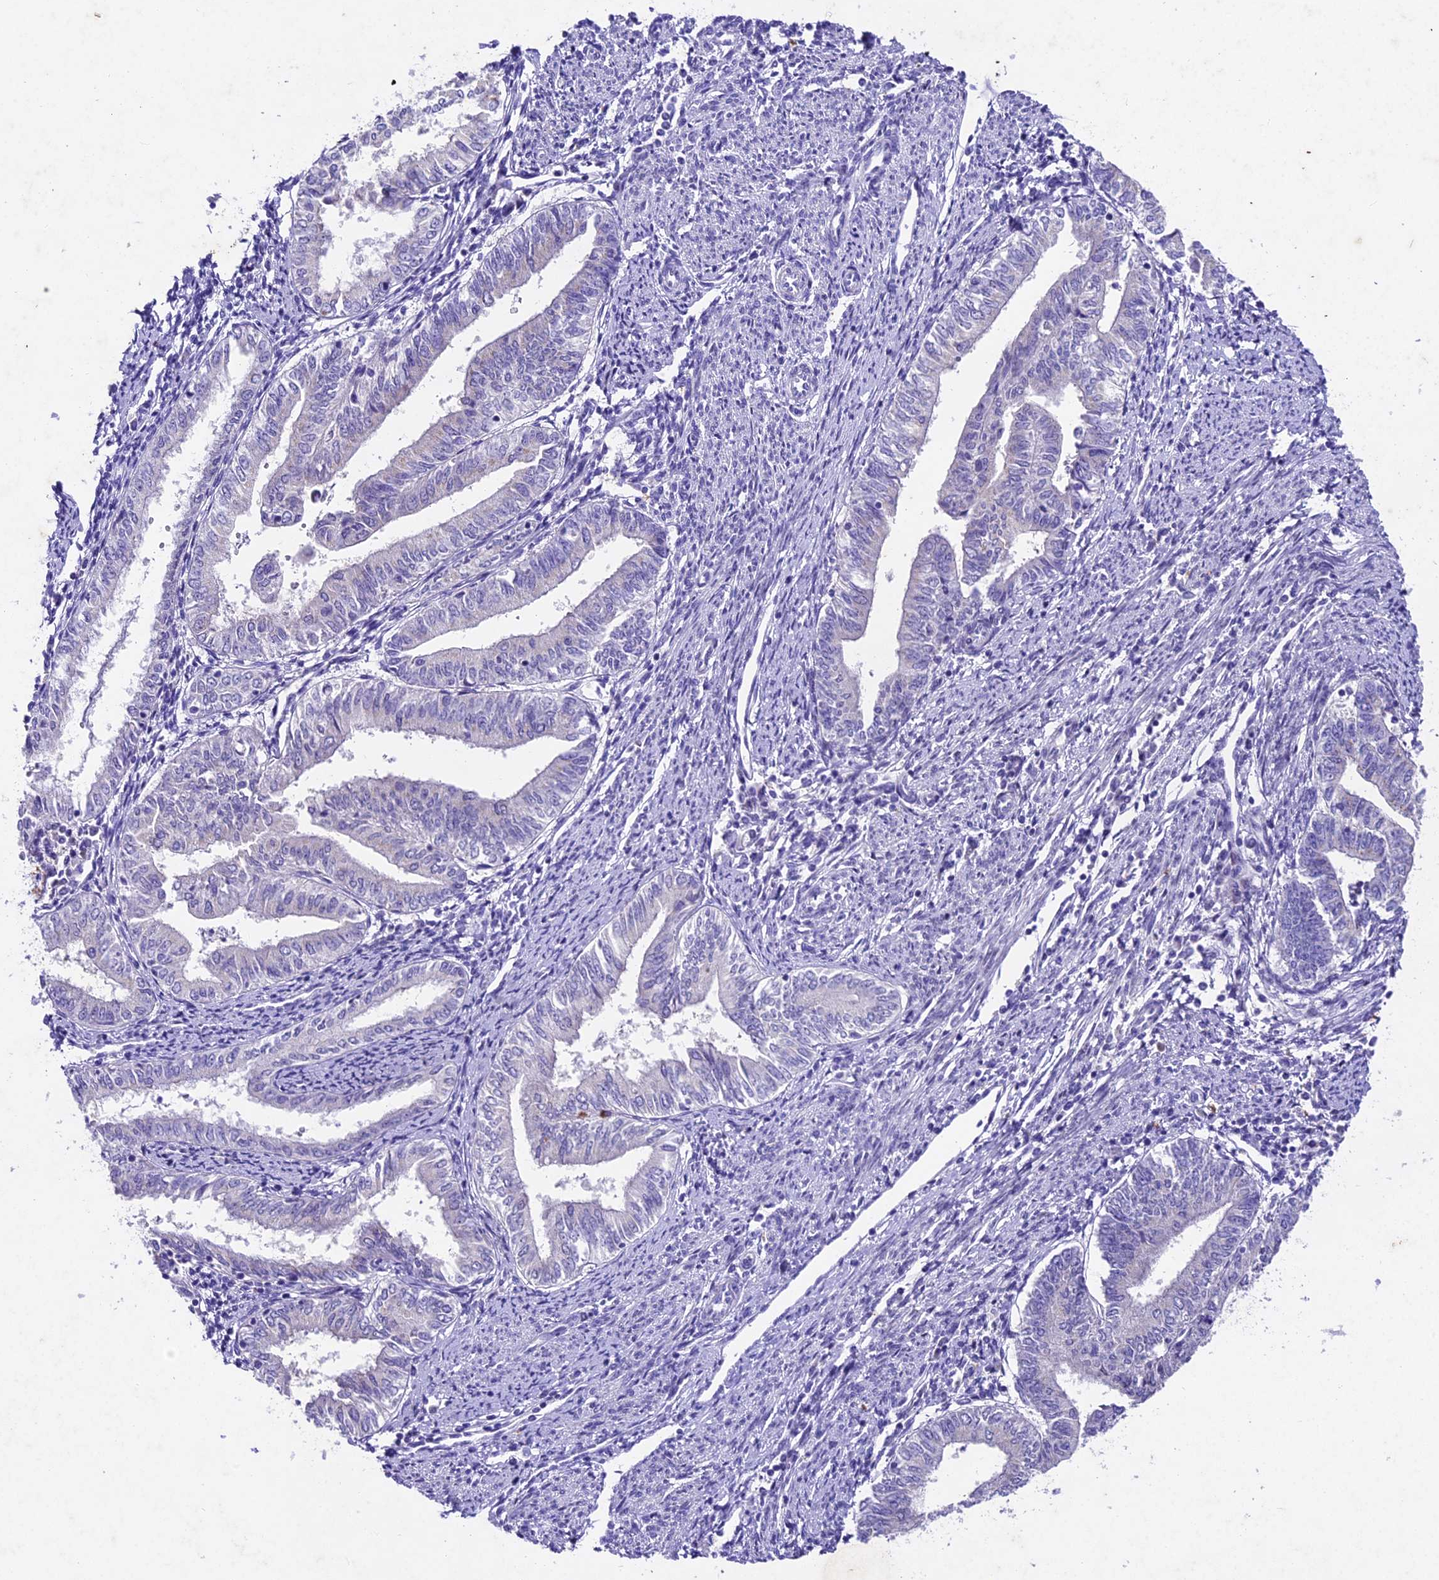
{"staining": {"intensity": "negative", "quantity": "none", "location": "none"}, "tissue": "endometrial cancer", "cell_type": "Tumor cells", "image_type": "cancer", "snomed": [{"axis": "morphology", "description": "Adenocarcinoma, NOS"}, {"axis": "topography", "description": "Endometrium"}], "caption": "The photomicrograph demonstrates no staining of tumor cells in endometrial cancer (adenocarcinoma).", "gene": "IFT140", "patient": {"sex": "female", "age": 66}}